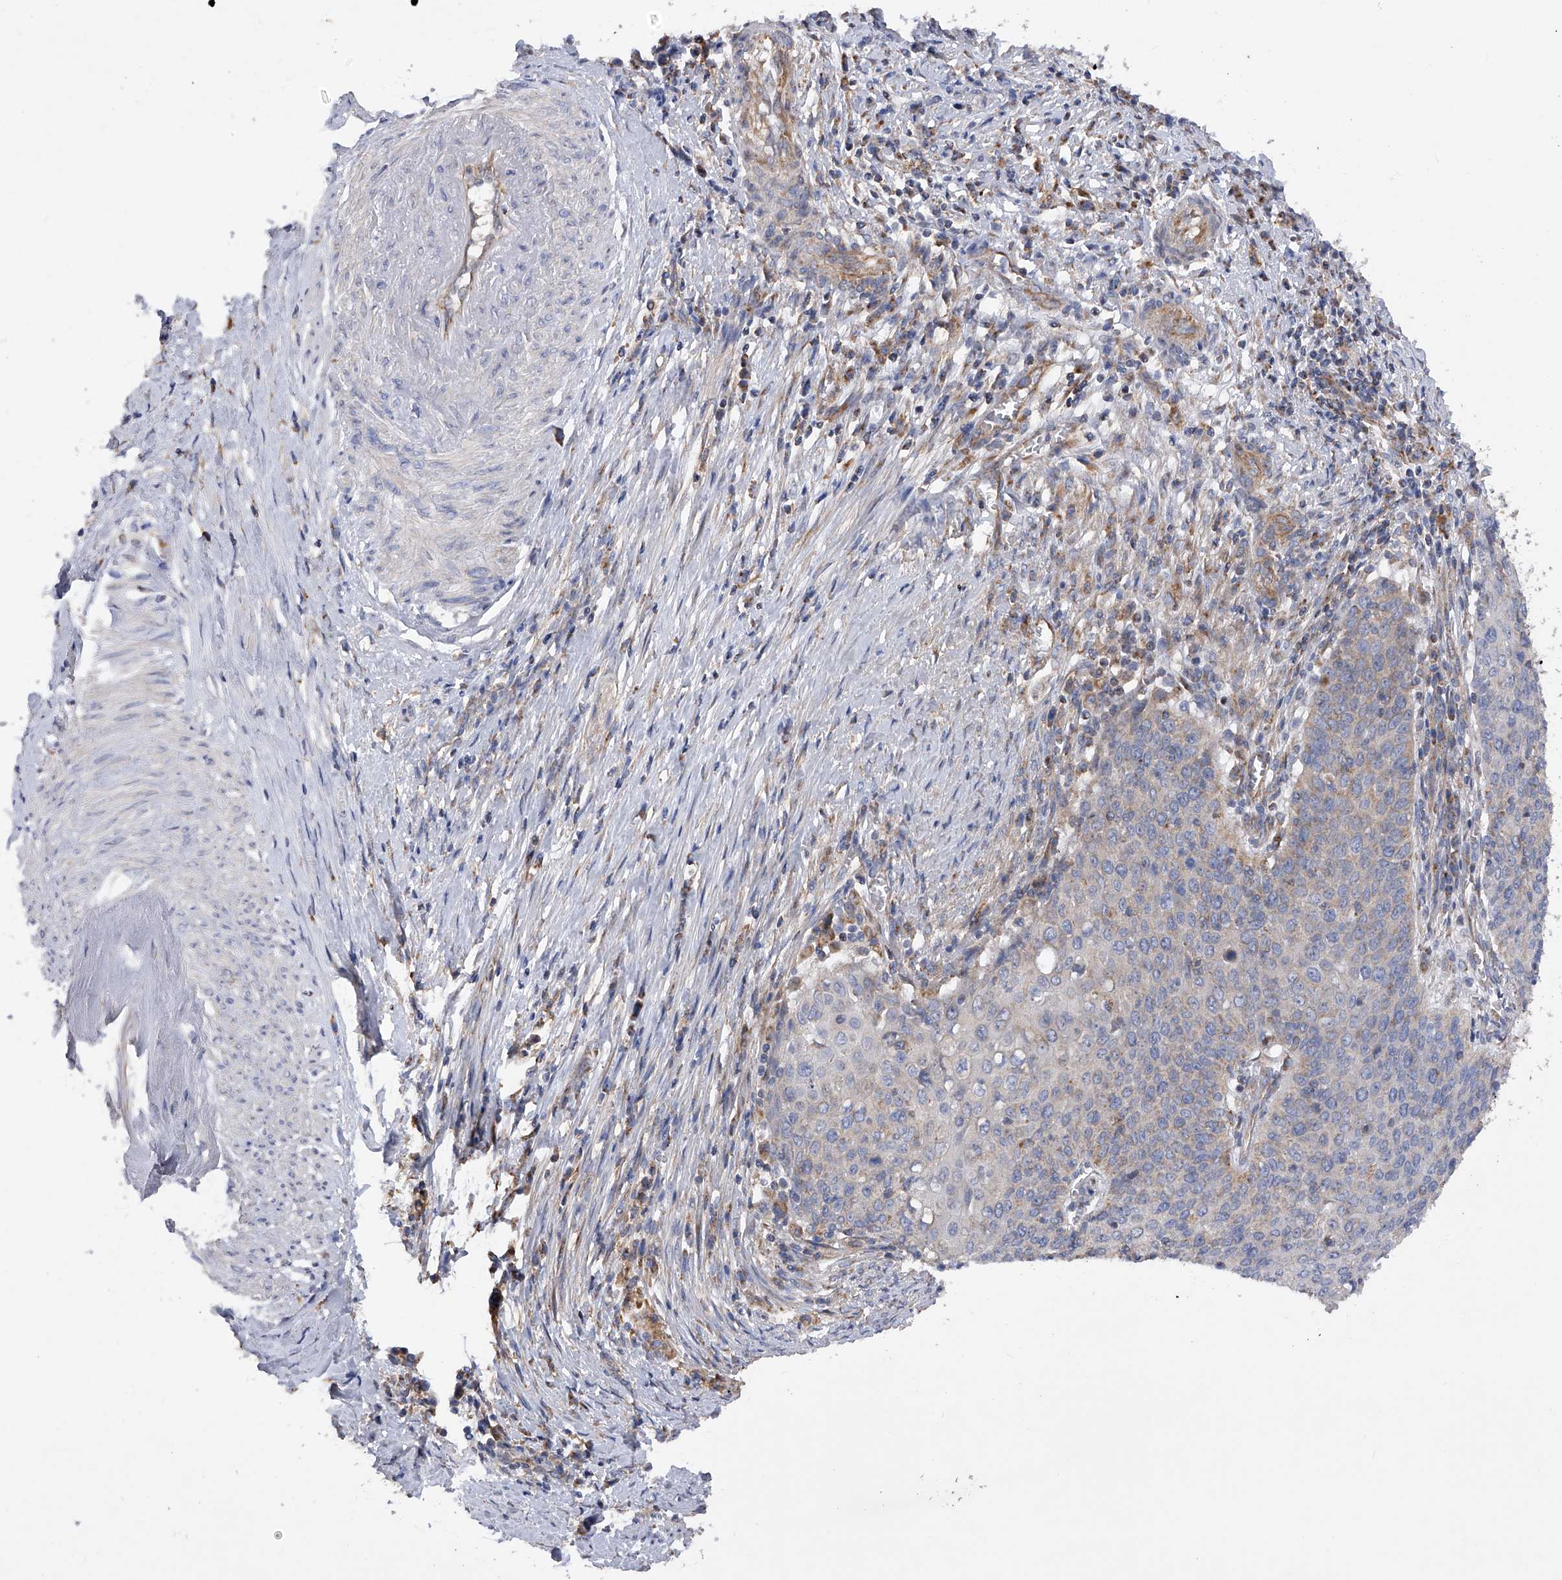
{"staining": {"intensity": "negative", "quantity": "none", "location": "none"}, "tissue": "cervical cancer", "cell_type": "Tumor cells", "image_type": "cancer", "snomed": [{"axis": "morphology", "description": "Squamous cell carcinoma, NOS"}, {"axis": "topography", "description": "Cervix"}], "caption": "There is no significant staining in tumor cells of cervical squamous cell carcinoma.", "gene": "PDSS2", "patient": {"sex": "female", "age": 39}}